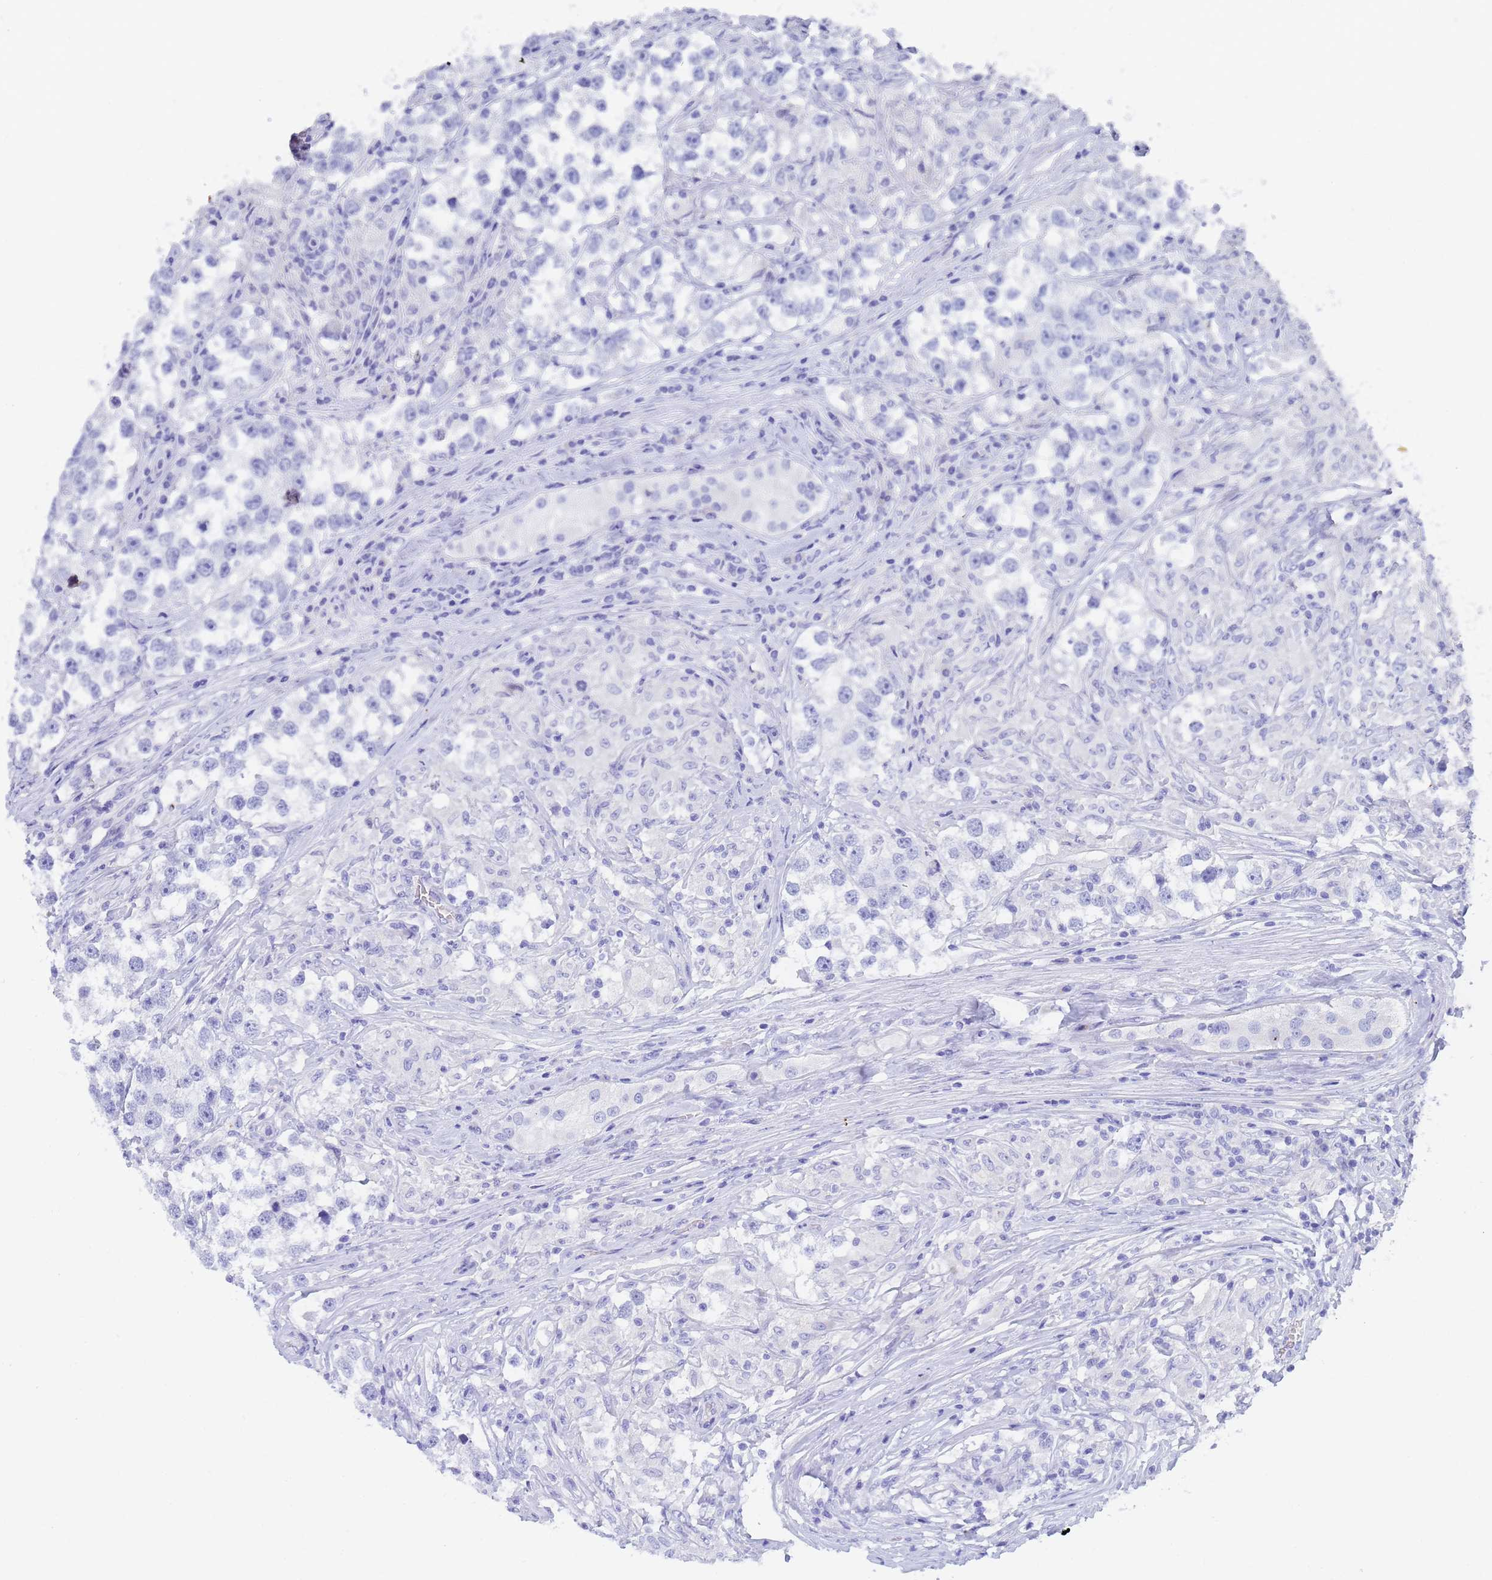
{"staining": {"intensity": "negative", "quantity": "none", "location": "none"}, "tissue": "testis cancer", "cell_type": "Tumor cells", "image_type": "cancer", "snomed": [{"axis": "morphology", "description": "Seminoma, NOS"}, {"axis": "topography", "description": "Testis"}], "caption": "Human testis cancer (seminoma) stained for a protein using immunohistochemistry reveals no expression in tumor cells.", "gene": "STATH", "patient": {"sex": "male", "age": 46}}